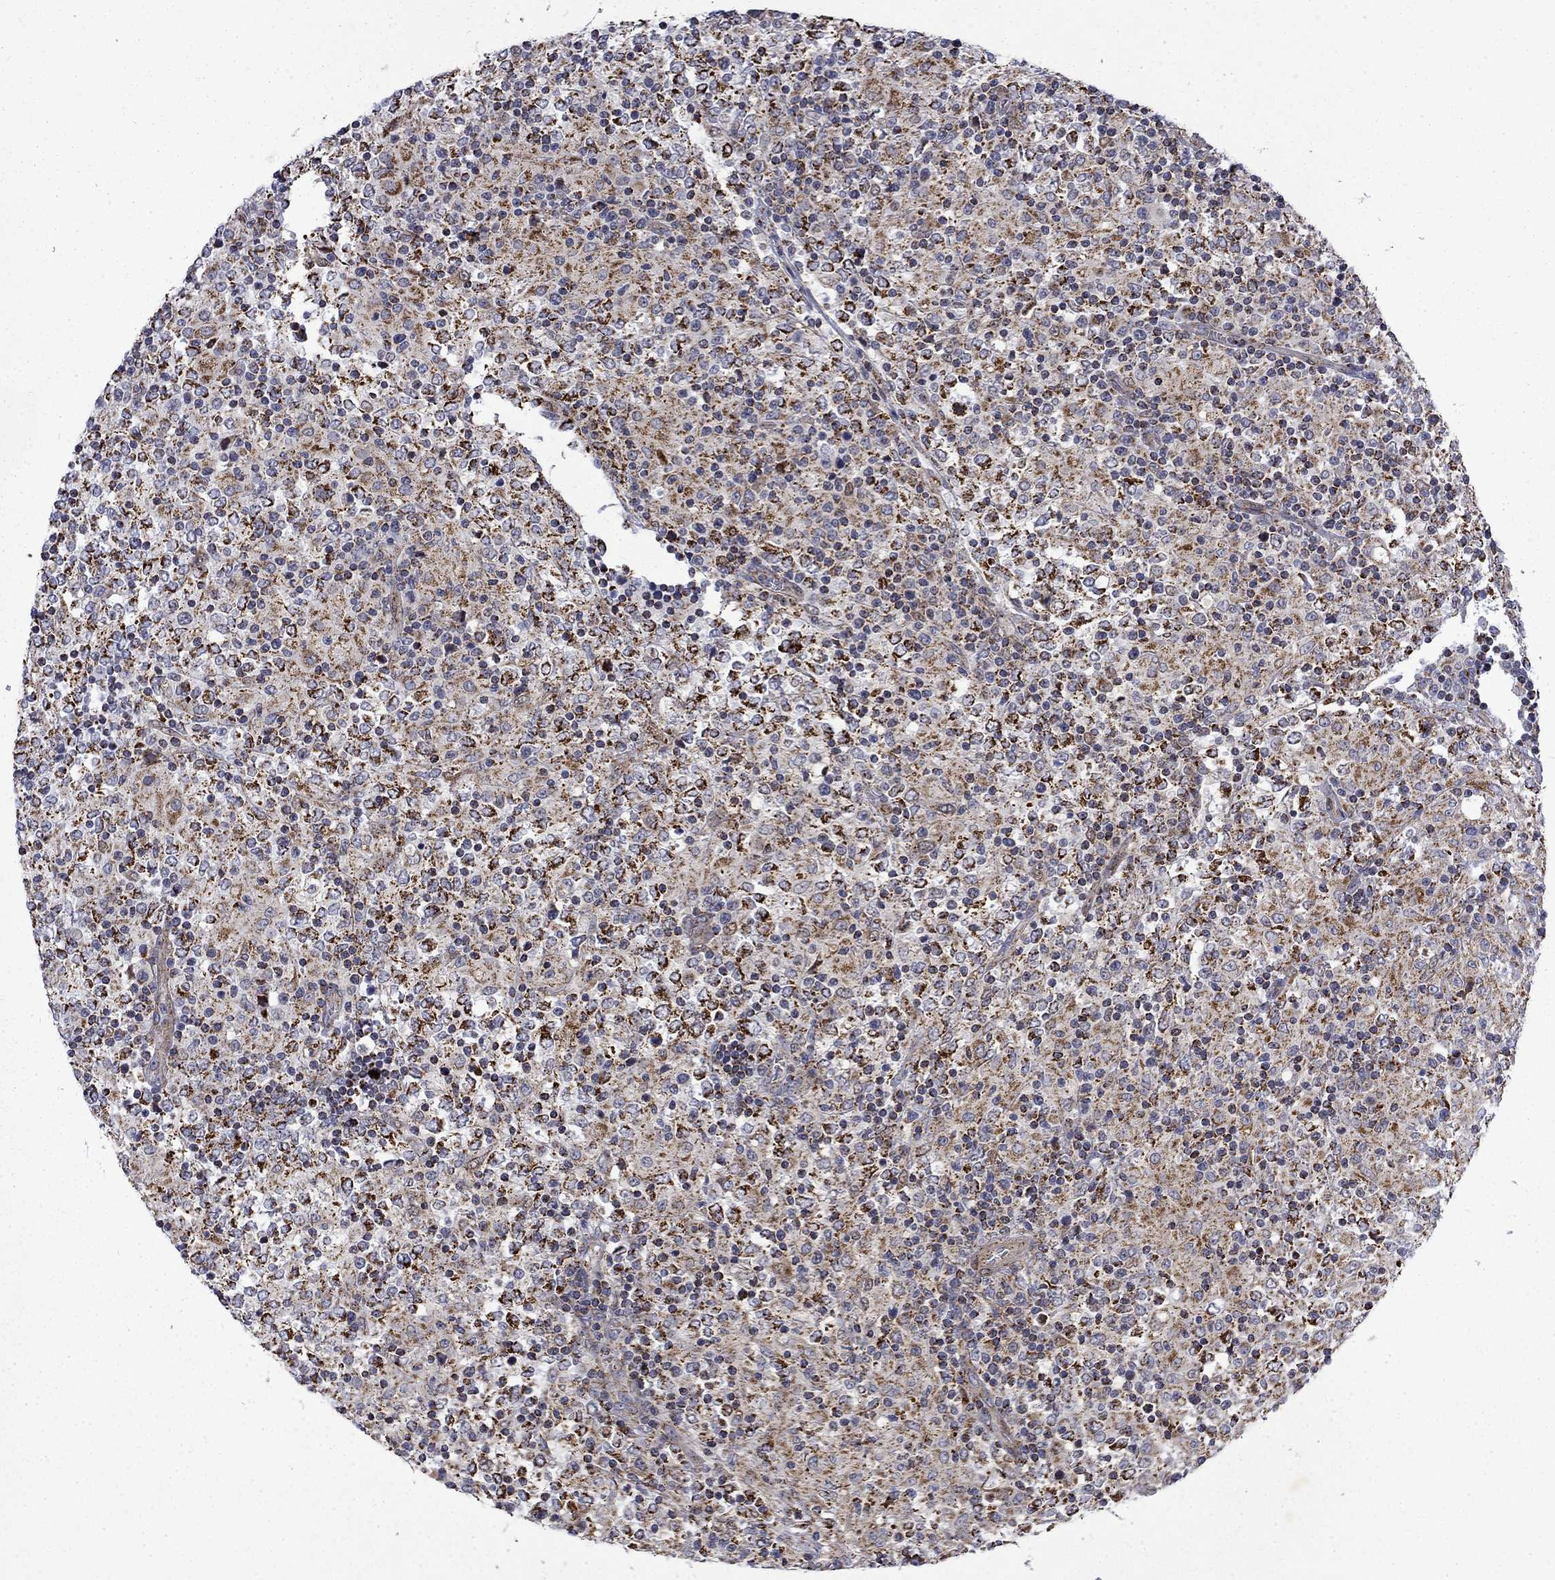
{"staining": {"intensity": "moderate", "quantity": "<25%", "location": "cytoplasmic/membranous"}, "tissue": "lymphoma", "cell_type": "Tumor cells", "image_type": "cancer", "snomed": [{"axis": "morphology", "description": "Malignant lymphoma, non-Hodgkin's type, High grade"}, {"axis": "topography", "description": "Lymph node"}], "caption": "There is low levels of moderate cytoplasmic/membranous expression in tumor cells of malignant lymphoma, non-Hodgkin's type (high-grade), as demonstrated by immunohistochemical staining (brown color).", "gene": "PCBP3", "patient": {"sex": "female", "age": 84}}